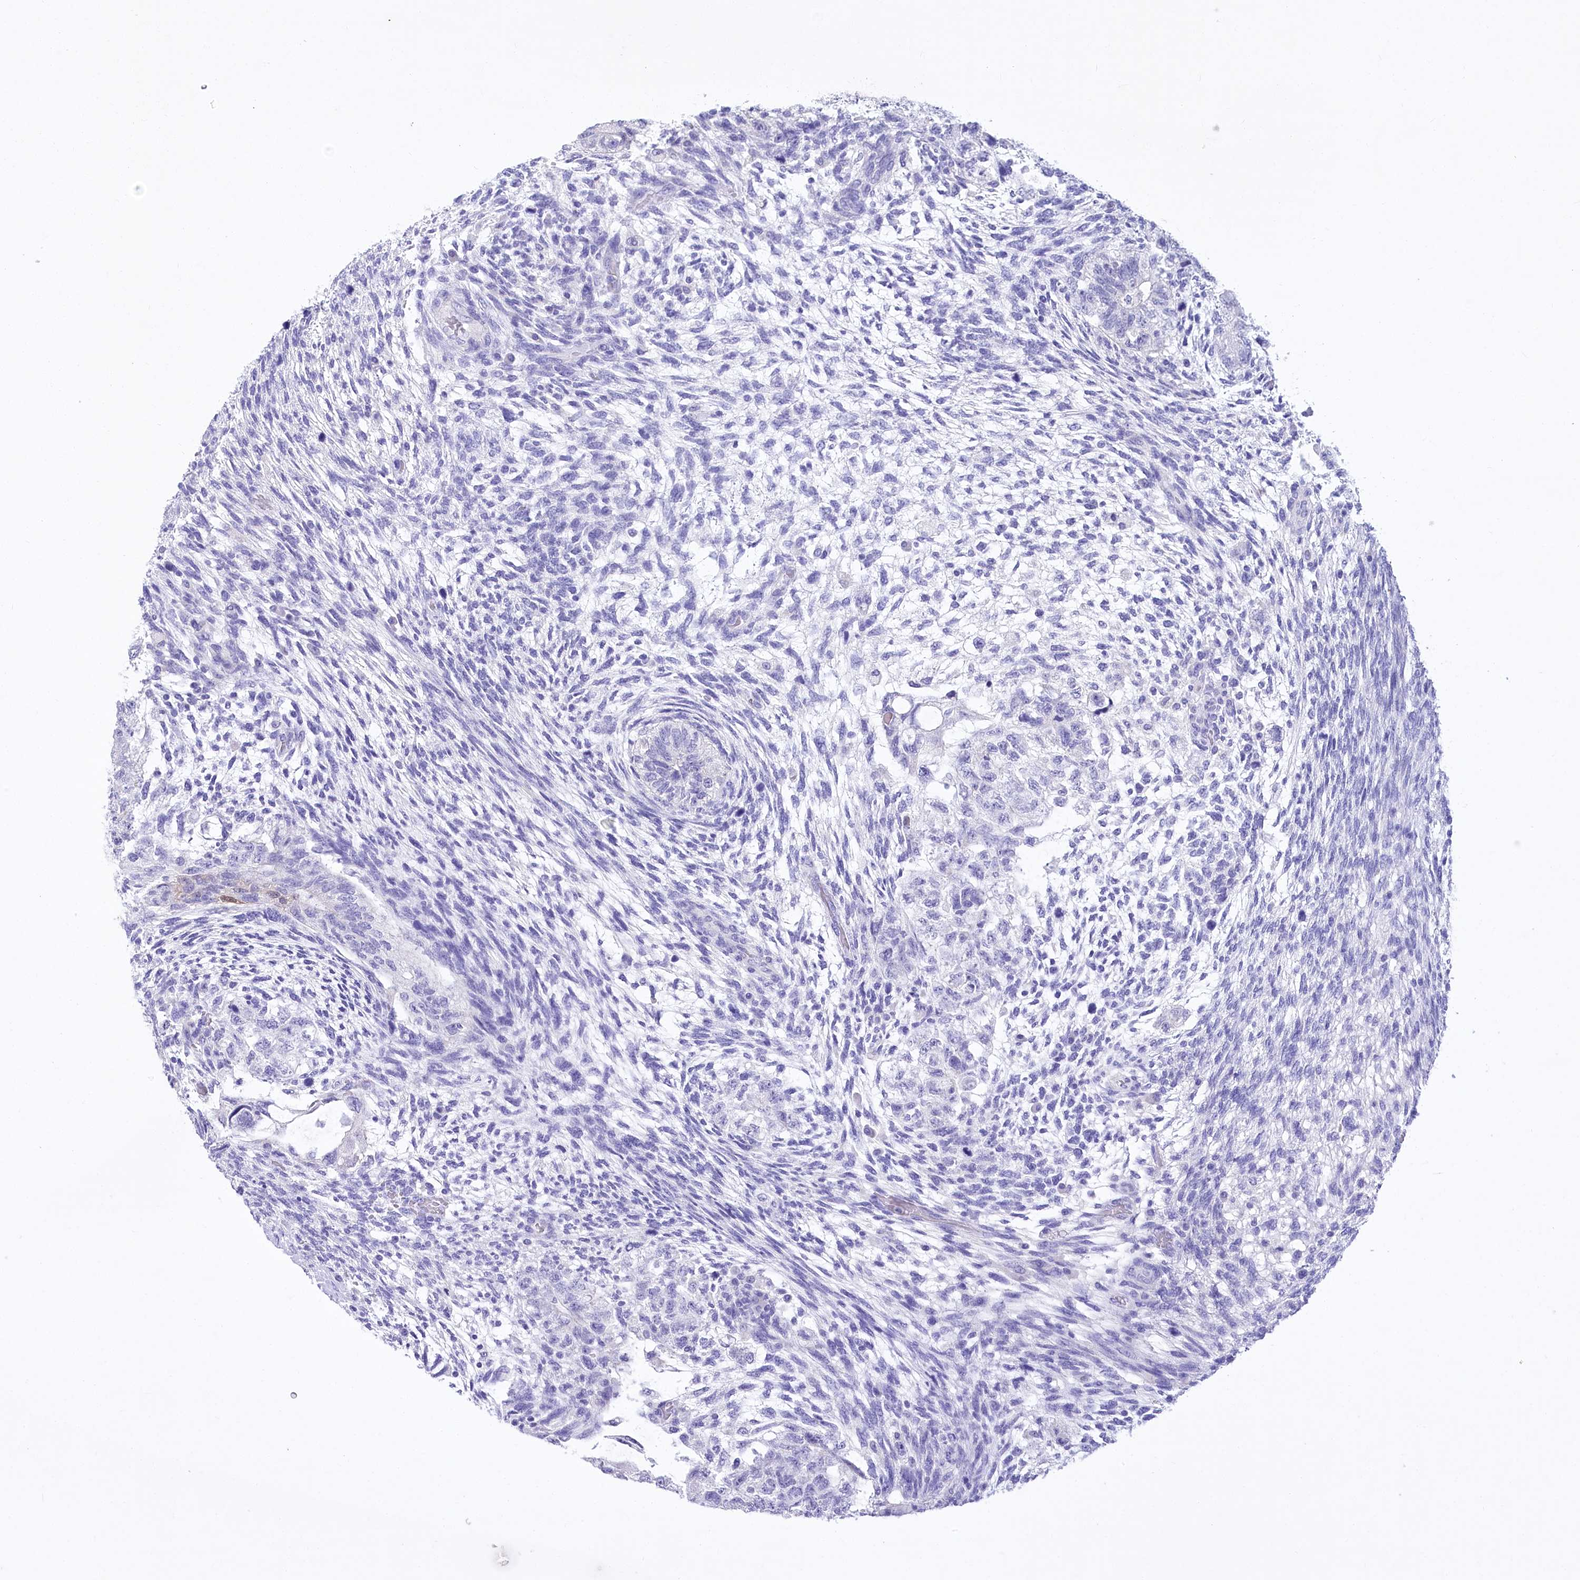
{"staining": {"intensity": "negative", "quantity": "none", "location": "none"}, "tissue": "testis cancer", "cell_type": "Tumor cells", "image_type": "cancer", "snomed": [{"axis": "morphology", "description": "Normal tissue, NOS"}, {"axis": "morphology", "description": "Carcinoma, Embryonal, NOS"}, {"axis": "topography", "description": "Testis"}], "caption": "This micrograph is of testis embryonal carcinoma stained with immunohistochemistry to label a protein in brown with the nuclei are counter-stained blue. There is no staining in tumor cells.", "gene": "PBLD", "patient": {"sex": "male", "age": 36}}